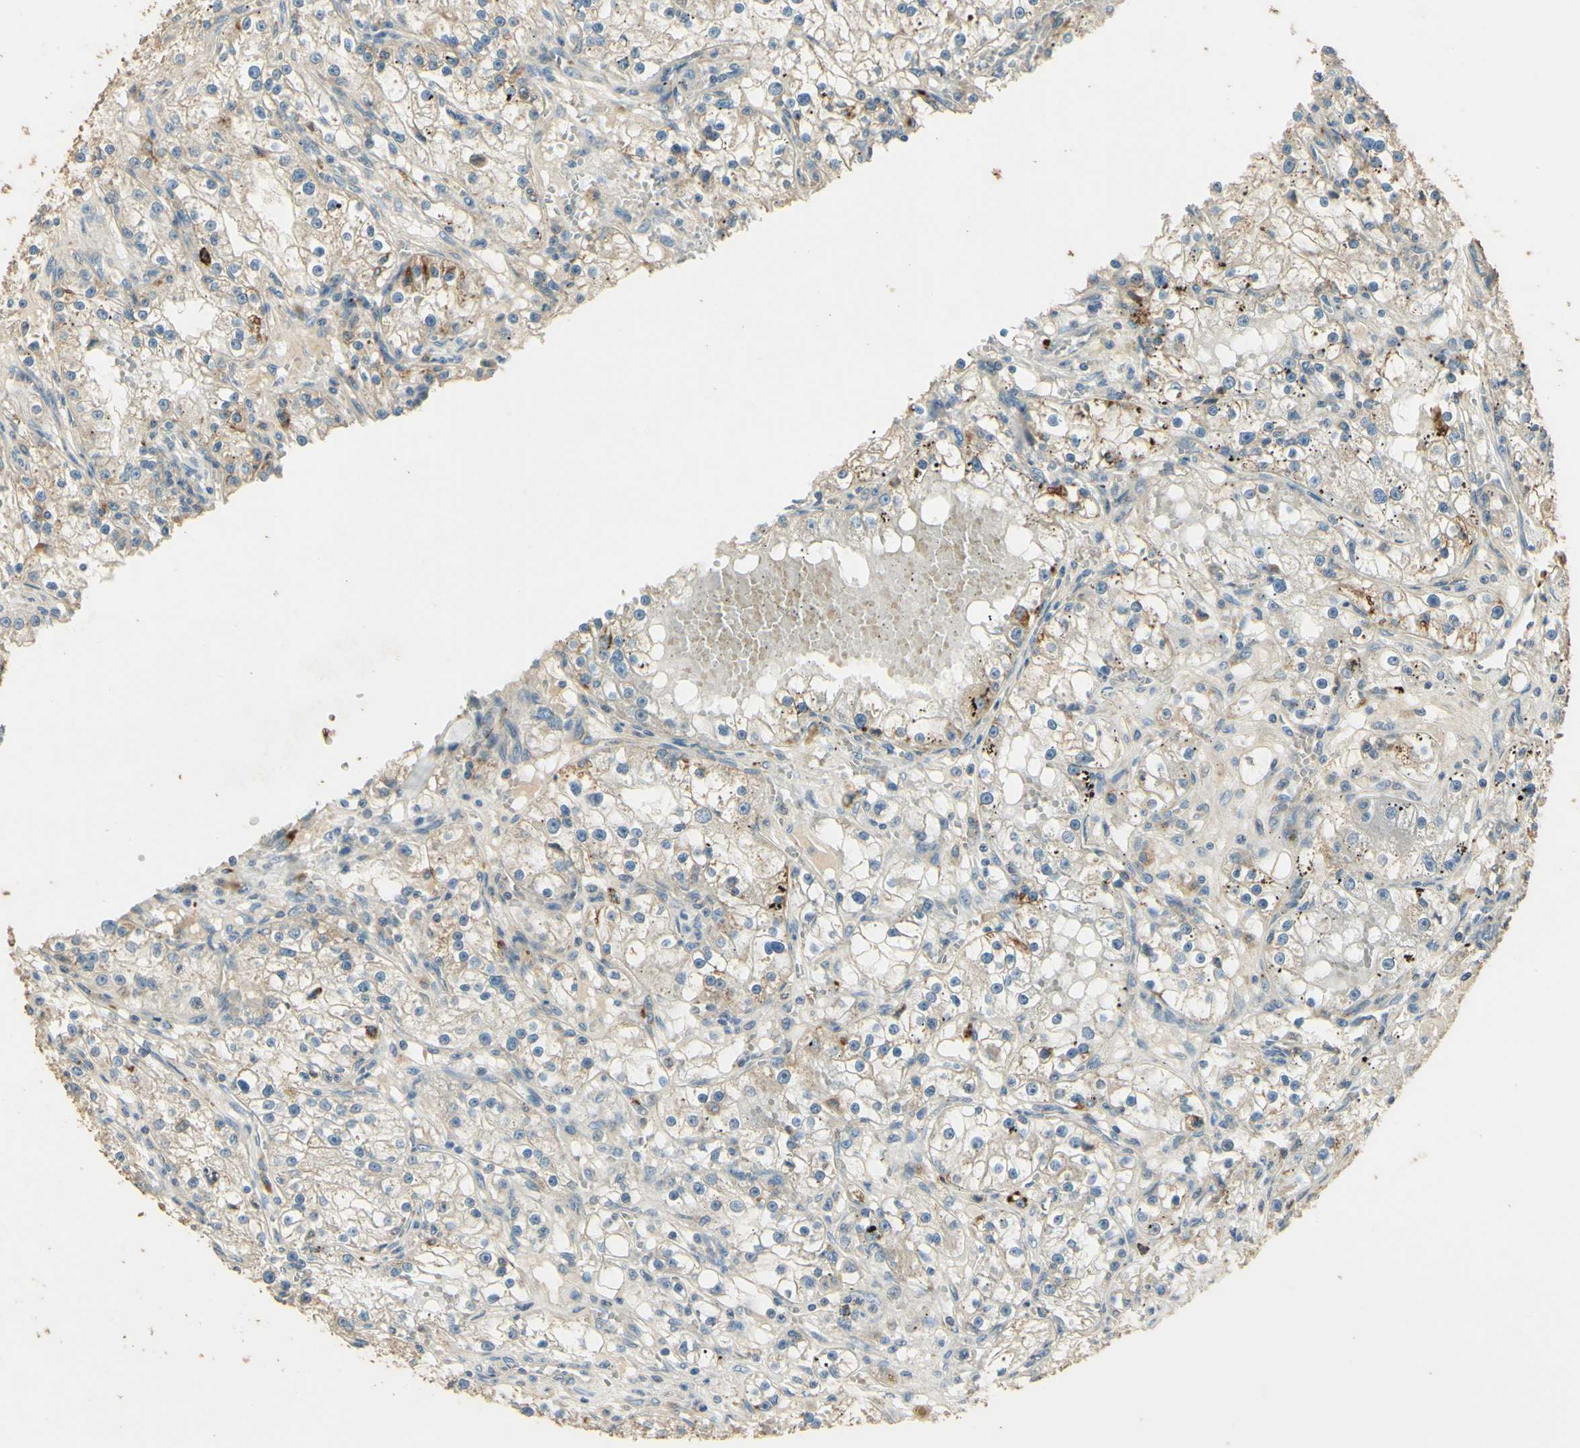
{"staining": {"intensity": "moderate", "quantity": "<25%", "location": "cytoplasmic/membranous"}, "tissue": "renal cancer", "cell_type": "Tumor cells", "image_type": "cancer", "snomed": [{"axis": "morphology", "description": "Adenocarcinoma, NOS"}, {"axis": "topography", "description": "Kidney"}], "caption": "Human renal cancer stained with a protein marker exhibits moderate staining in tumor cells.", "gene": "ARHGEF17", "patient": {"sex": "male", "age": 56}}